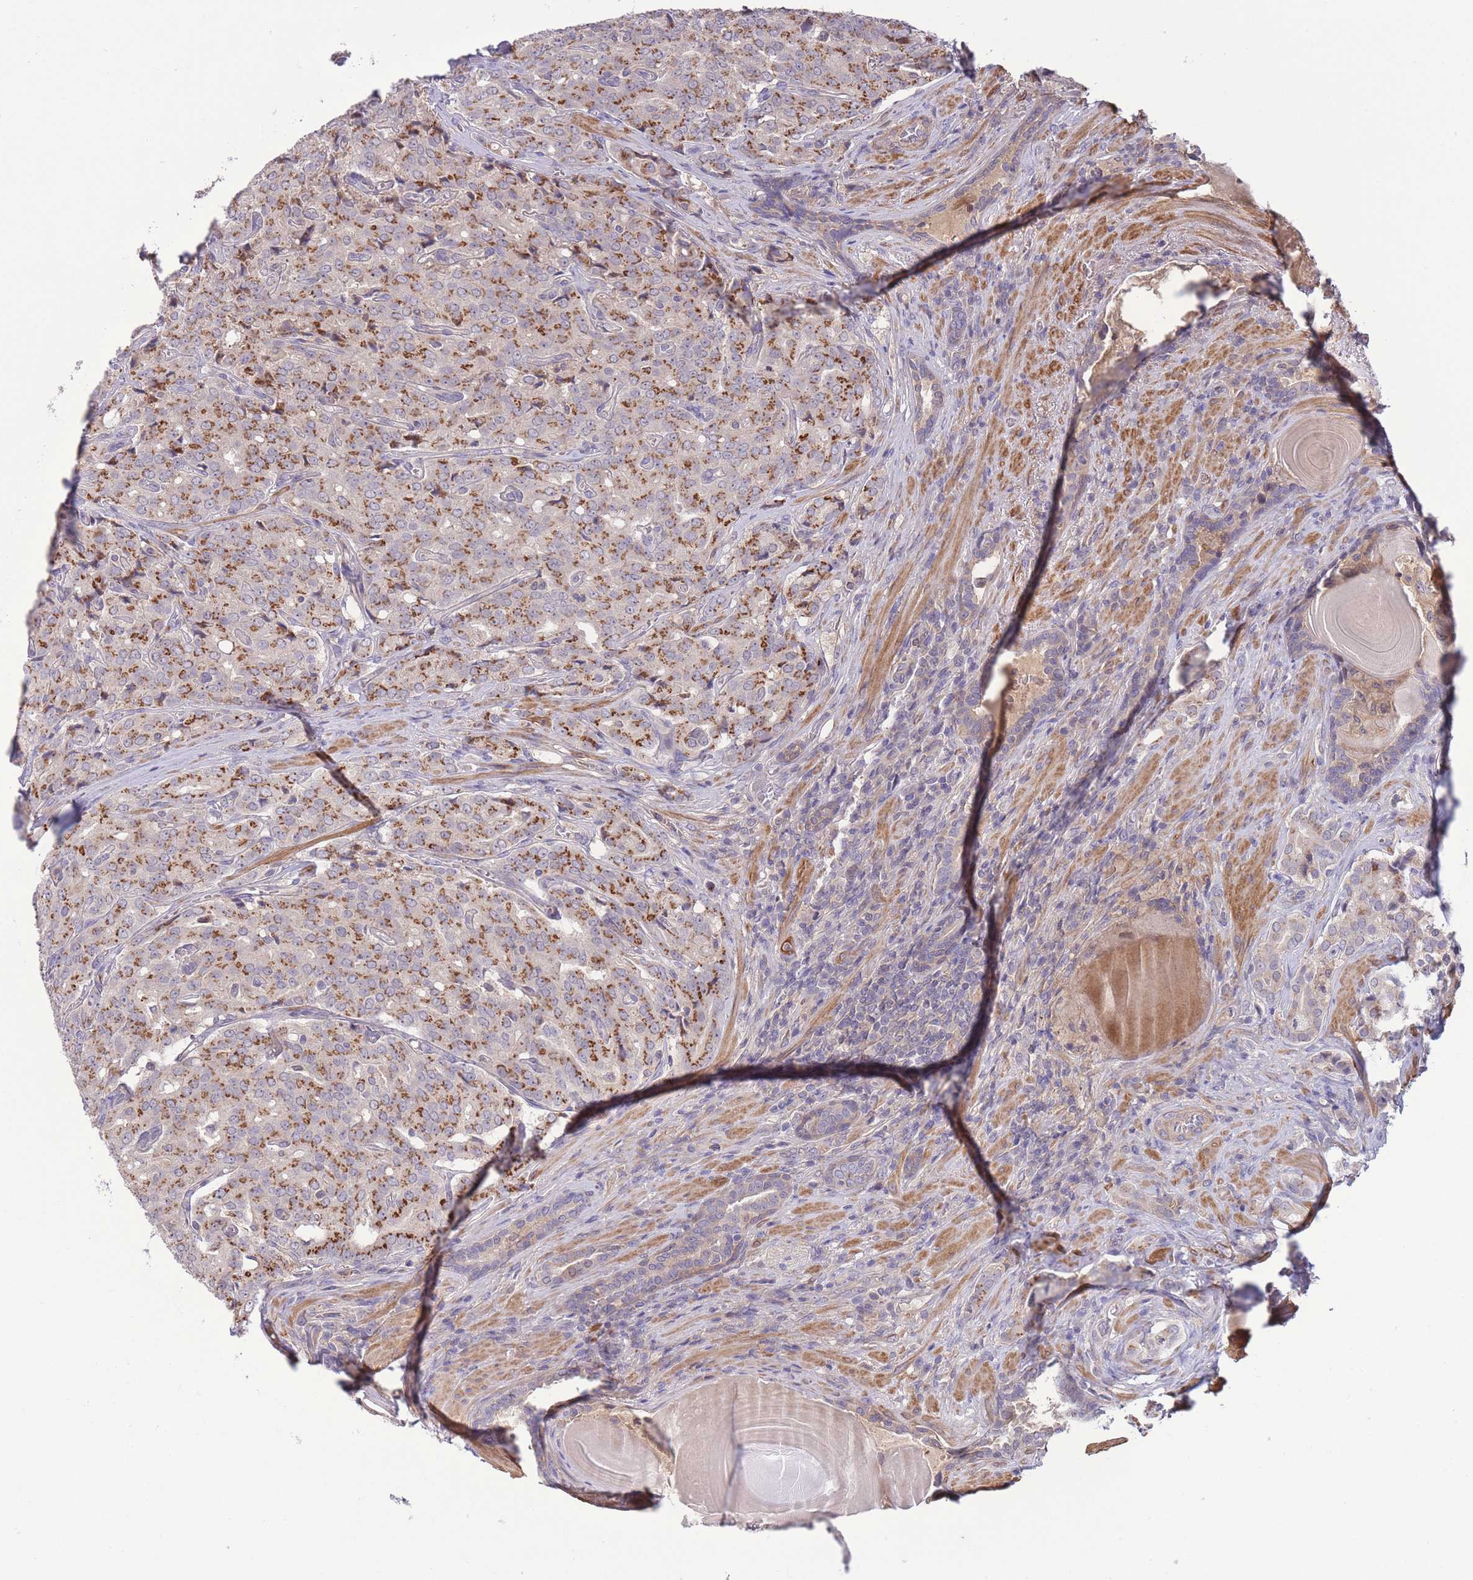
{"staining": {"intensity": "moderate", "quantity": ">75%", "location": "cytoplasmic/membranous"}, "tissue": "prostate cancer", "cell_type": "Tumor cells", "image_type": "cancer", "snomed": [{"axis": "morphology", "description": "Adenocarcinoma, High grade"}, {"axis": "topography", "description": "Prostate"}], "caption": "The image displays a brown stain indicating the presence of a protein in the cytoplasmic/membranous of tumor cells in prostate high-grade adenocarcinoma.", "gene": "ZNF304", "patient": {"sex": "male", "age": 68}}